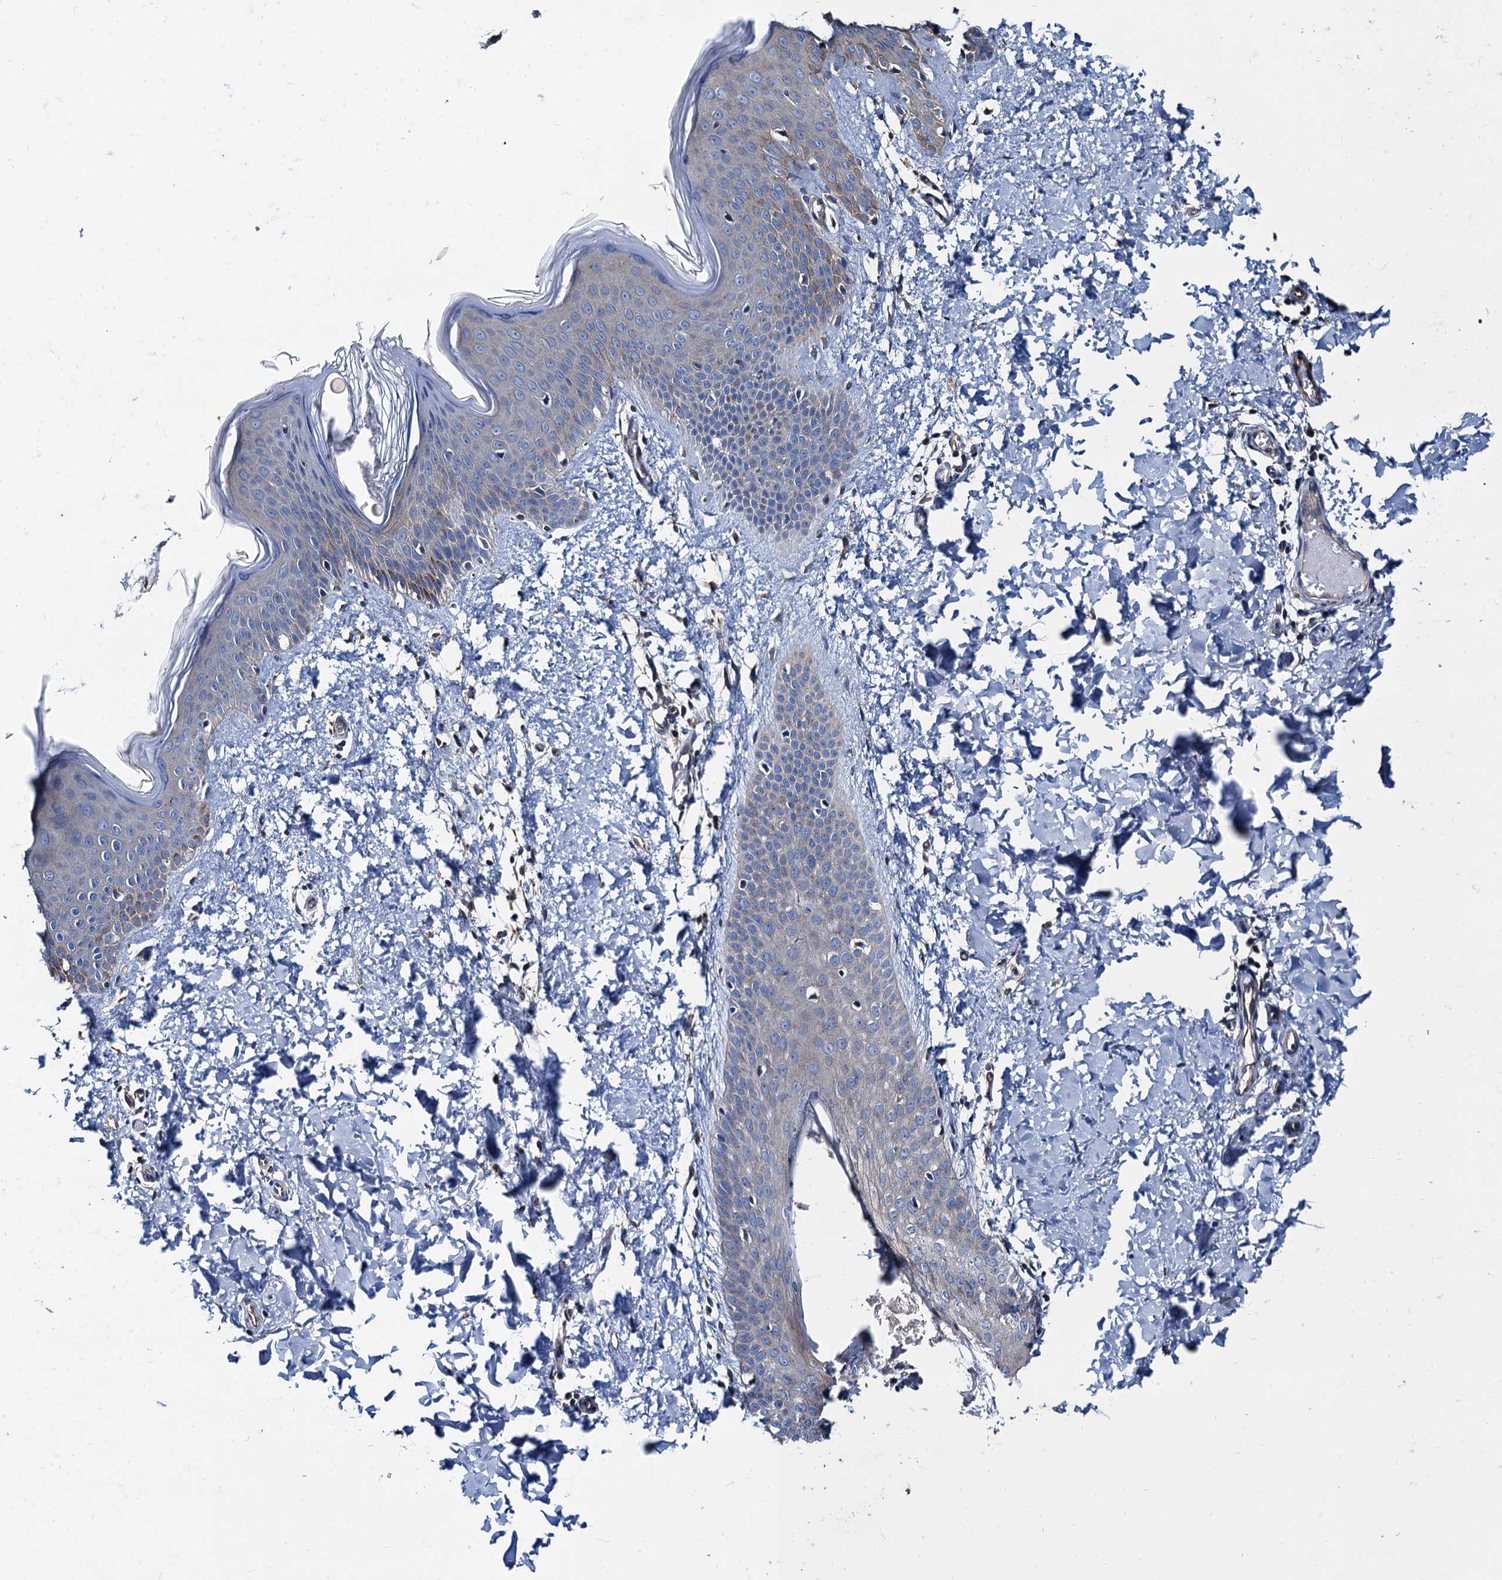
{"staining": {"intensity": "weak", "quantity": ">75%", "location": "cytoplasmic/membranous"}, "tissue": "skin", "cell_type": "Fibroblasts", "image_type": "normal", "snomed": [{"axis": "morphology", "description": "Normal tissue, NOS"}, {"axis": "topography", "description": "Skin"}], "caption": "Immunohistochemical staining of benign skin shows >75% levels of weak cytoplasmic/membranous protein expression in about >75% of fibroblasts. (DAB (3,3'-diaminobenzidine) = brown stain, brightfield microscopy at high magnification).", "gene": "NGRN", "patient": {"sex": "male", "age": 36}}